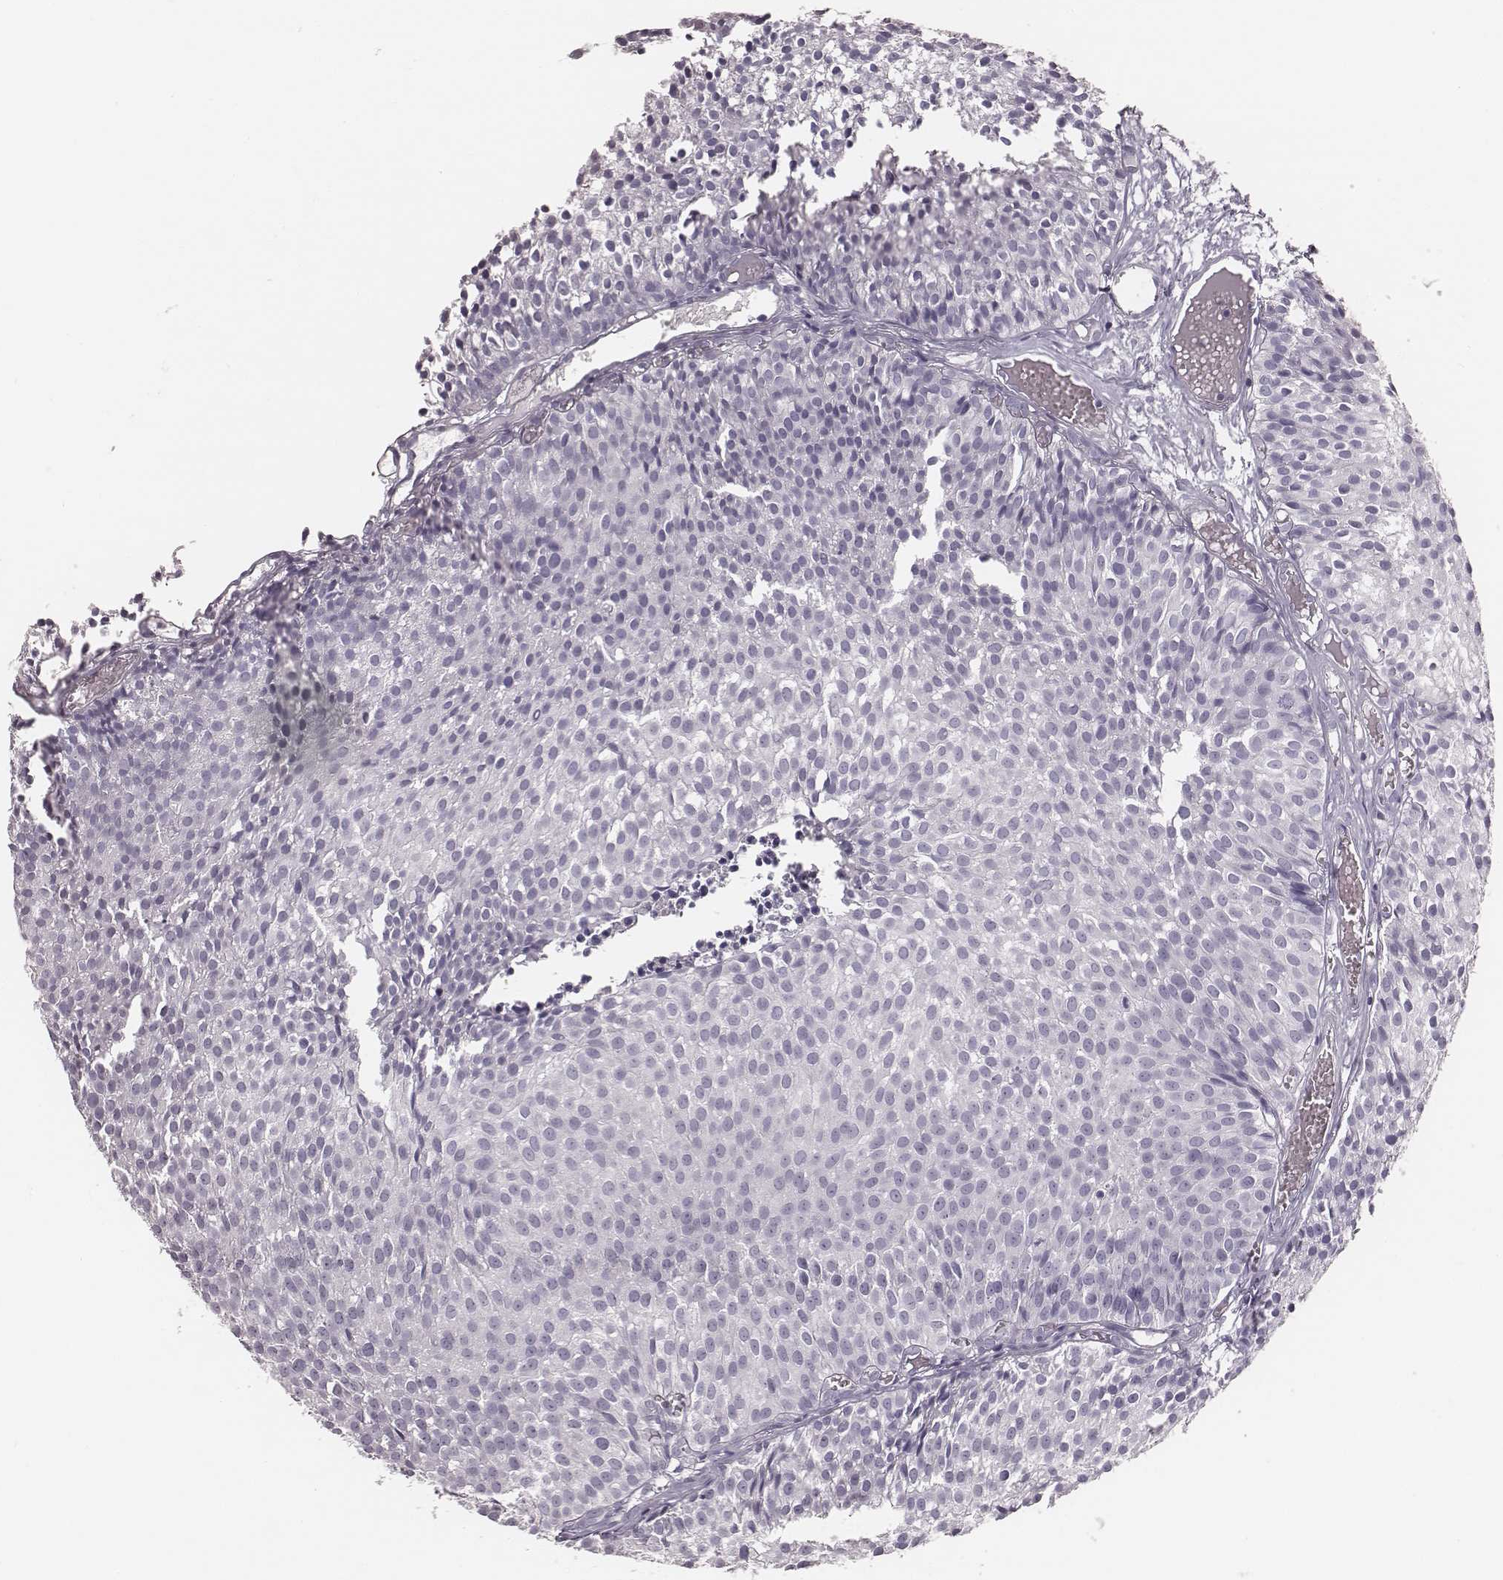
{"staining": {"intensity": "negative", "quantity": "none", "location": "none"}, "tissue": "urothelial cancer", "cell_type": "Tumor cells", "image_type": "cancer", "snomed": [{"axis": "morphology", "description": "Urothelial carcinoma, Low grade"}, {"axis": "topography", "description": "Urinary bladder"}], "caption": "A micrograph of urothelial cancer stained for a protein demonstrates no brown staining in tumor cells.", "gene": "ZNF365", "patient": {"sex": "male", "age": 63}}